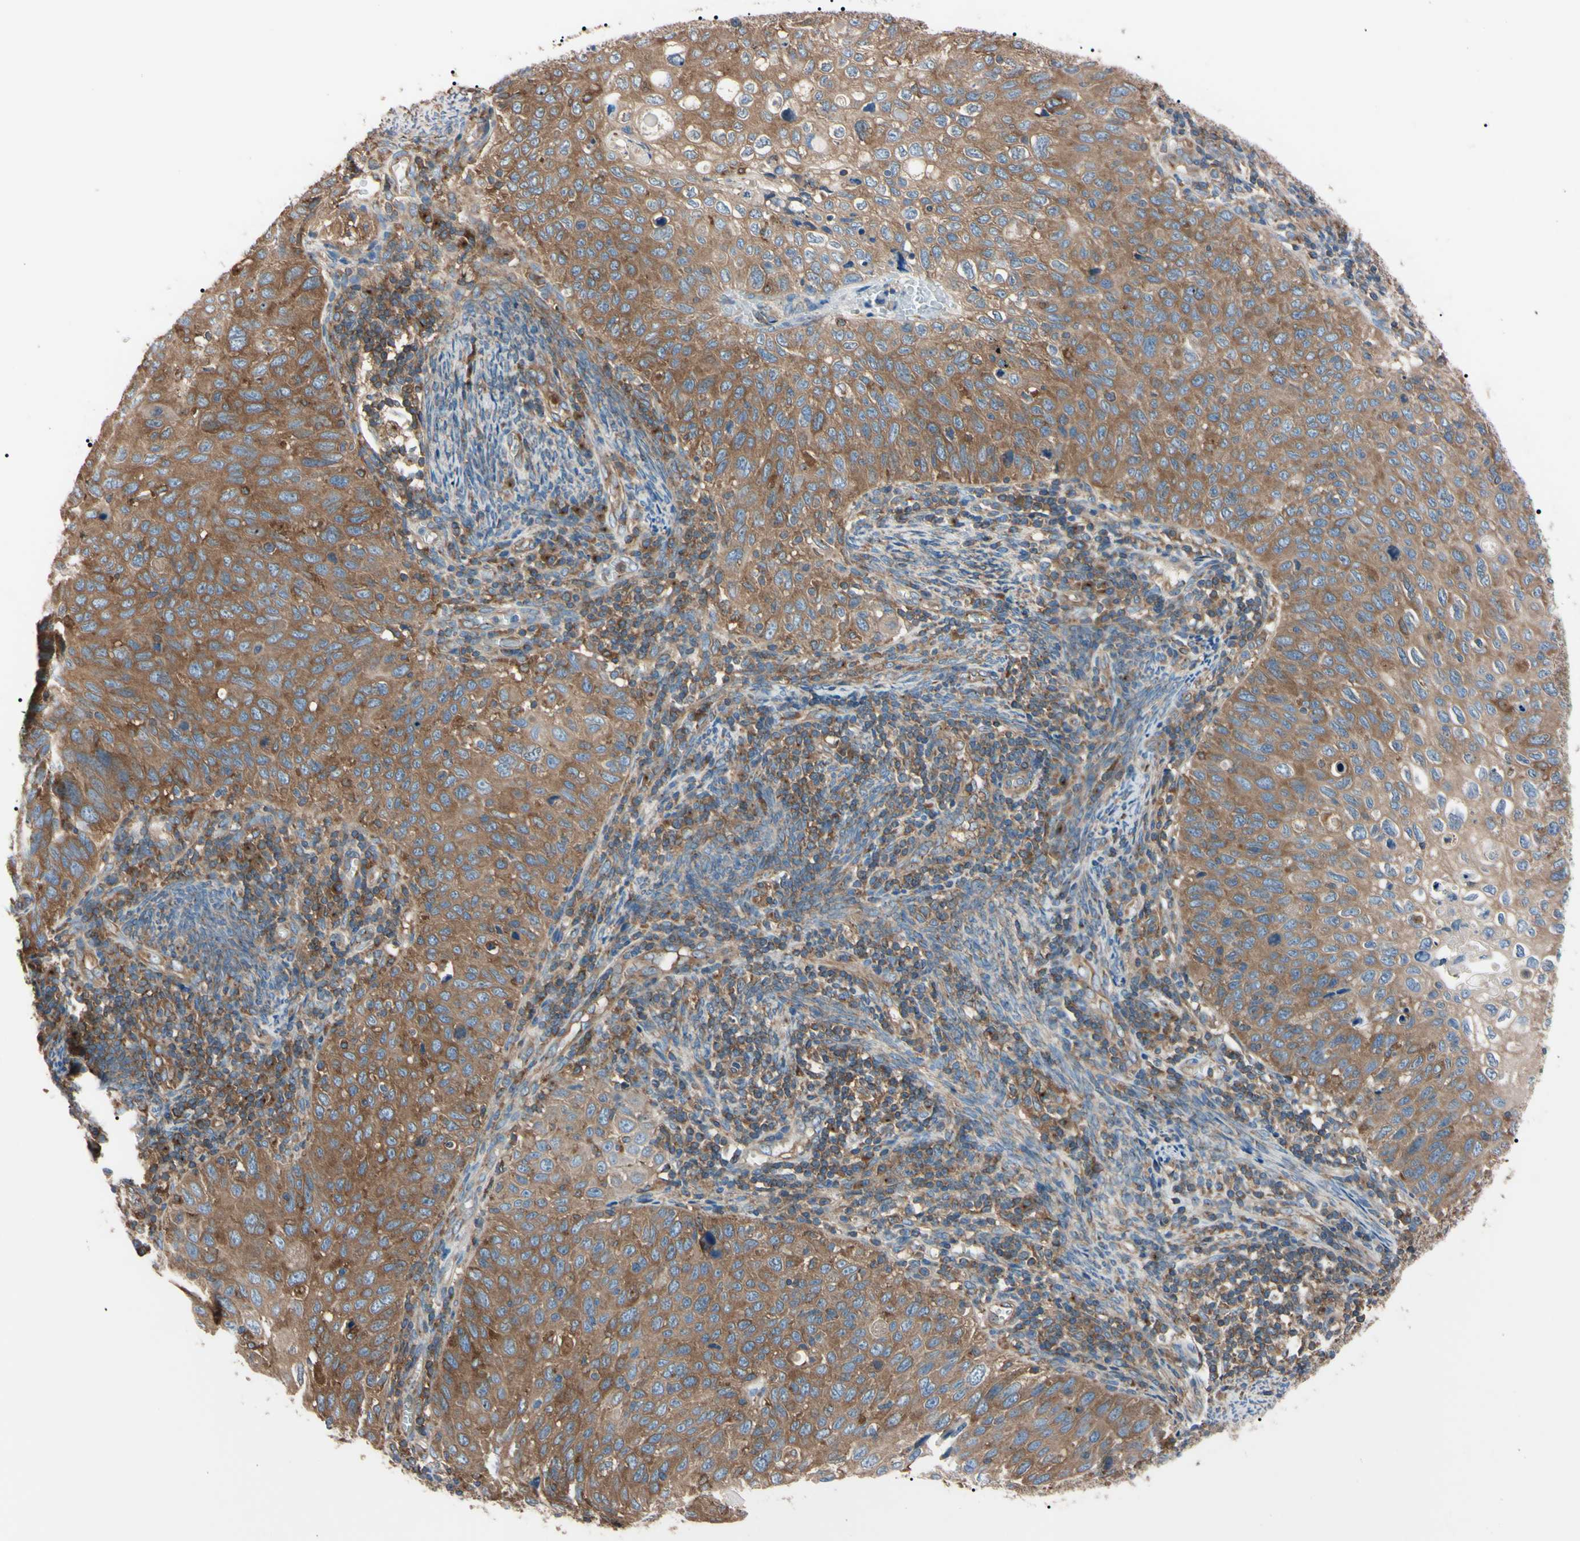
{"staining": {"intensity": "moderate", "quantity": ">75%", "location": "cytoplasmic/membranous"}, "tissue": "cervical cancer", "cell_type": "Tumor cells", "image_type": "cancer", "snomed": [{"axis": "morphology", "description": "Squamous cell carcinoma, NOS"}, {"axis": "topography", "description": "Cervix"}], "caption": "Cervical cancer (squamous cell carcinoma) stained for a protein exhibits moderate cytoplasmic/membranous positivity in tumor cells.", "gene": "PRKACA", "patient": {"sex": "female", "age": 70}}